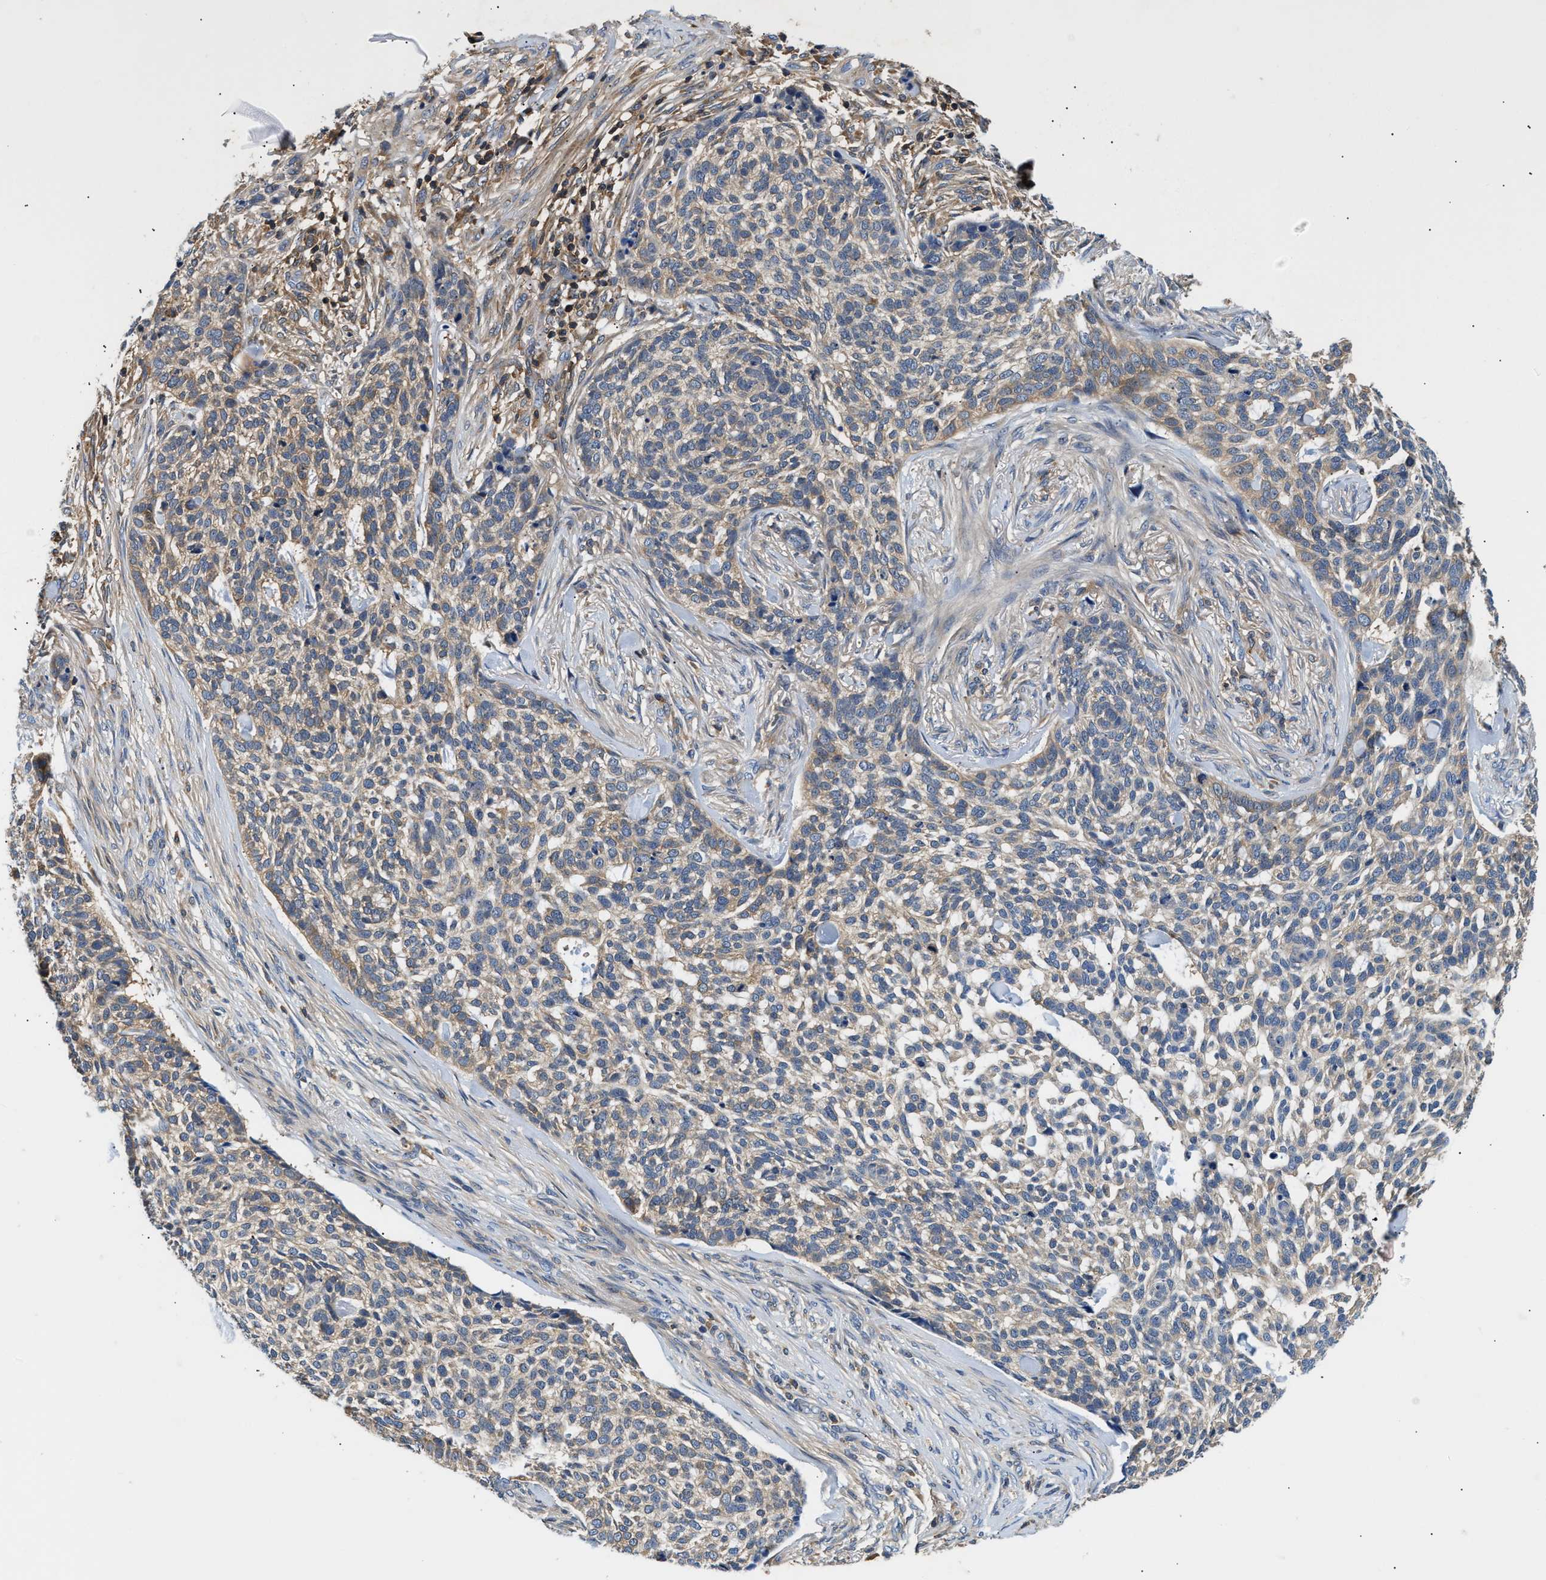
{"staining": {"intensity": "weak", "quantity": "25%-75%", "location": "cytoplasmic/membranous"}, "tissue": "skin cancer", "cell_type": "Tumor cells", "image_type": "cancer", "snomed": [{"axis": "morphology", "description": "Basal cell carcinoma"}, {"axis": "topography", "description": "Skin"}], "caption": "IHC micrograph of skin cancer (basal cell carcinoma) stained for a protein (brown), which shows low levels of weak cytoplasmic/membranous expression in about 25%-75% of tumor cells.", "gene": "CCM2", "patient": {"sex": "female", "age": 64}}